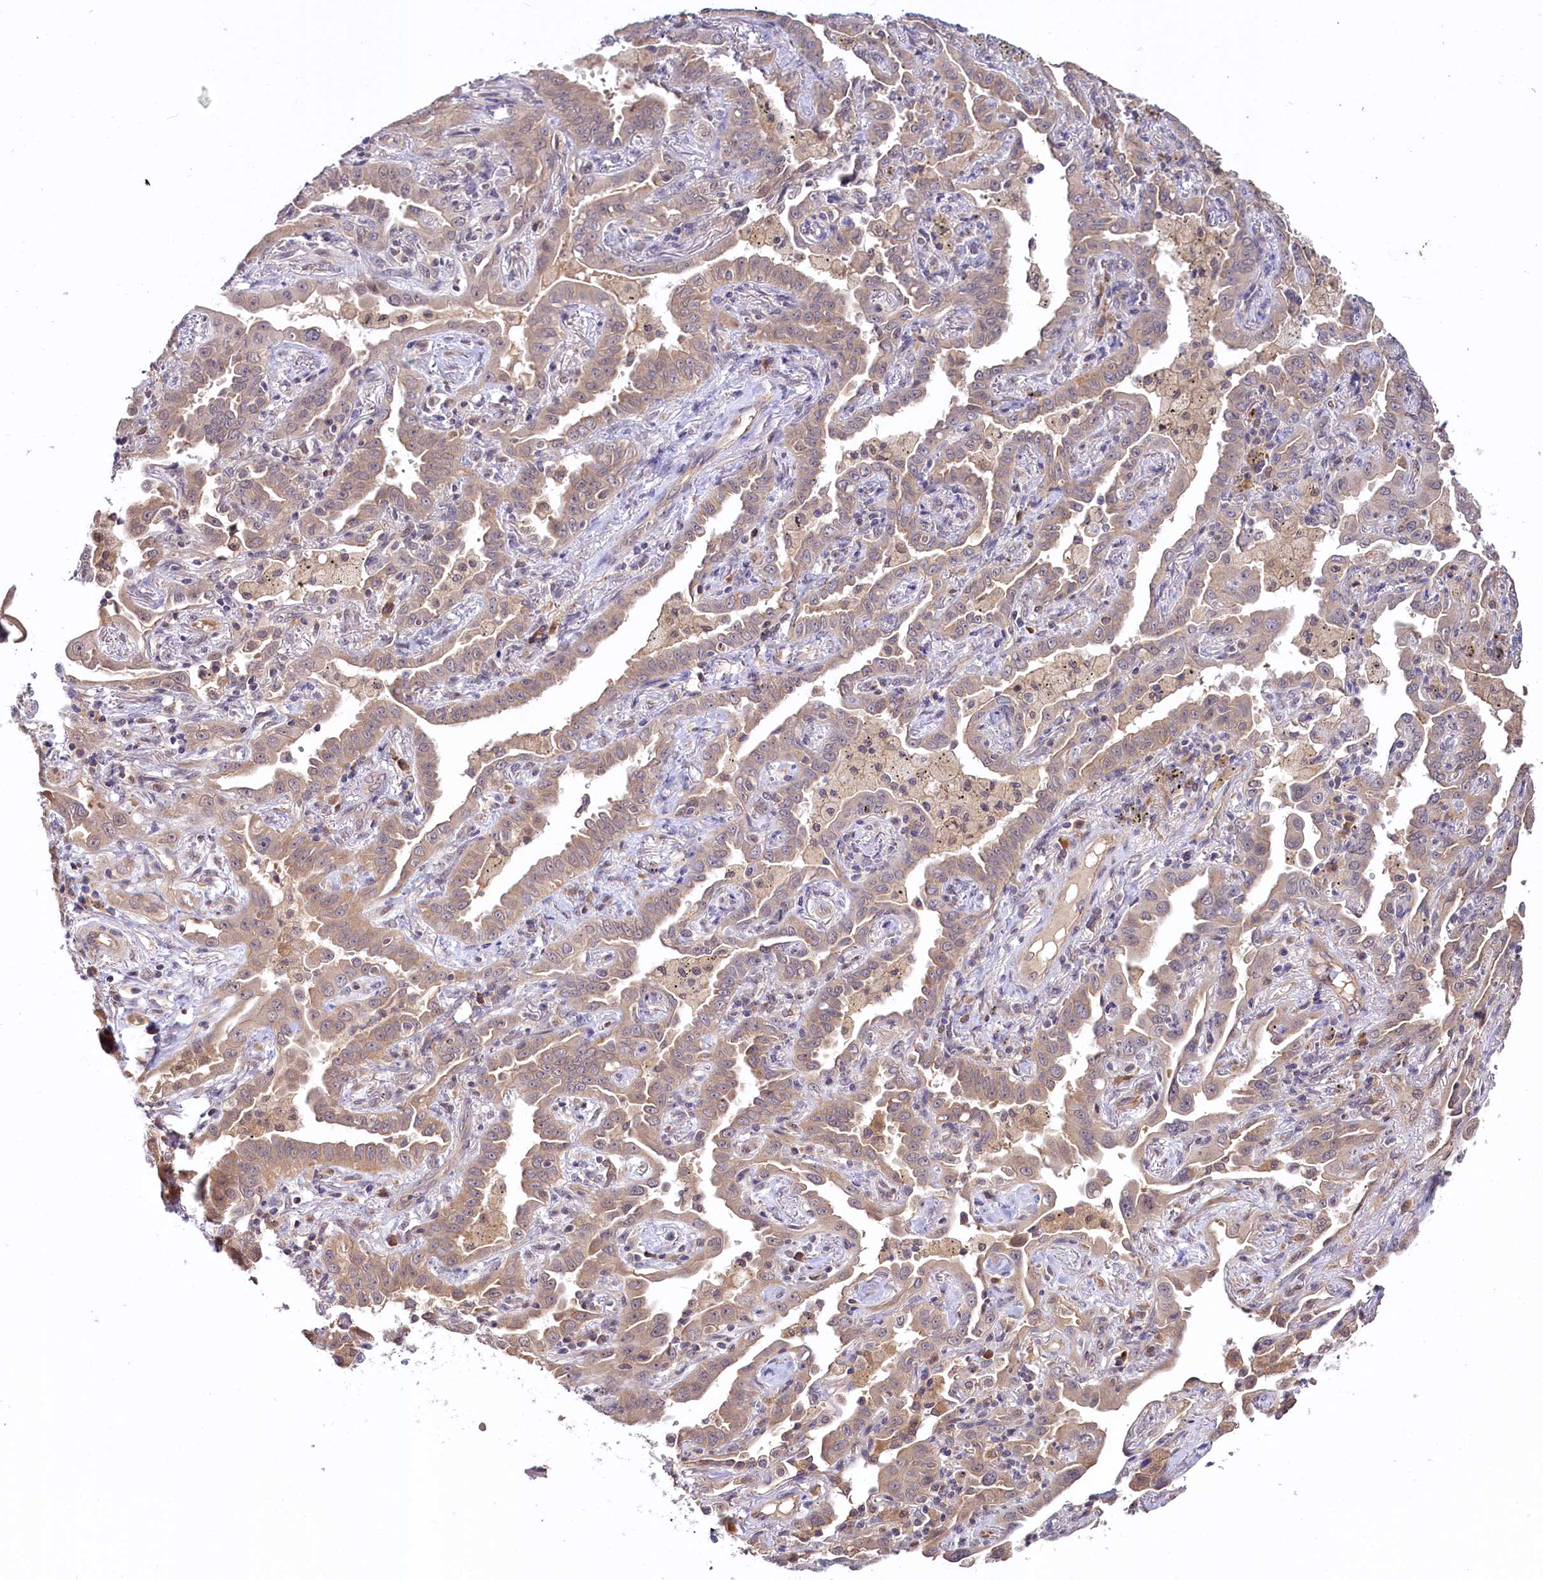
{"staining": {"intensity": "negative", "quantity": "none", "location": "none"}, "tissue": "lung cancer", "cell_type": "Tumor cells", "image_type": "cancer", "snomed": [{"axis": "morphology", "description": "Adenocarcinoma, NOS"}, {"axis": "topography", "description": "Lung"}], "caption": "A photomicrograph of human adenocarcinoma (lung) is negative for staining in tumor cells. (DAB (3,3'-diaminobenzidine) IHC with hematoxylin counter stain).", "gene": "UBE3A", "patient": {"sex": "male", "age": 67}}